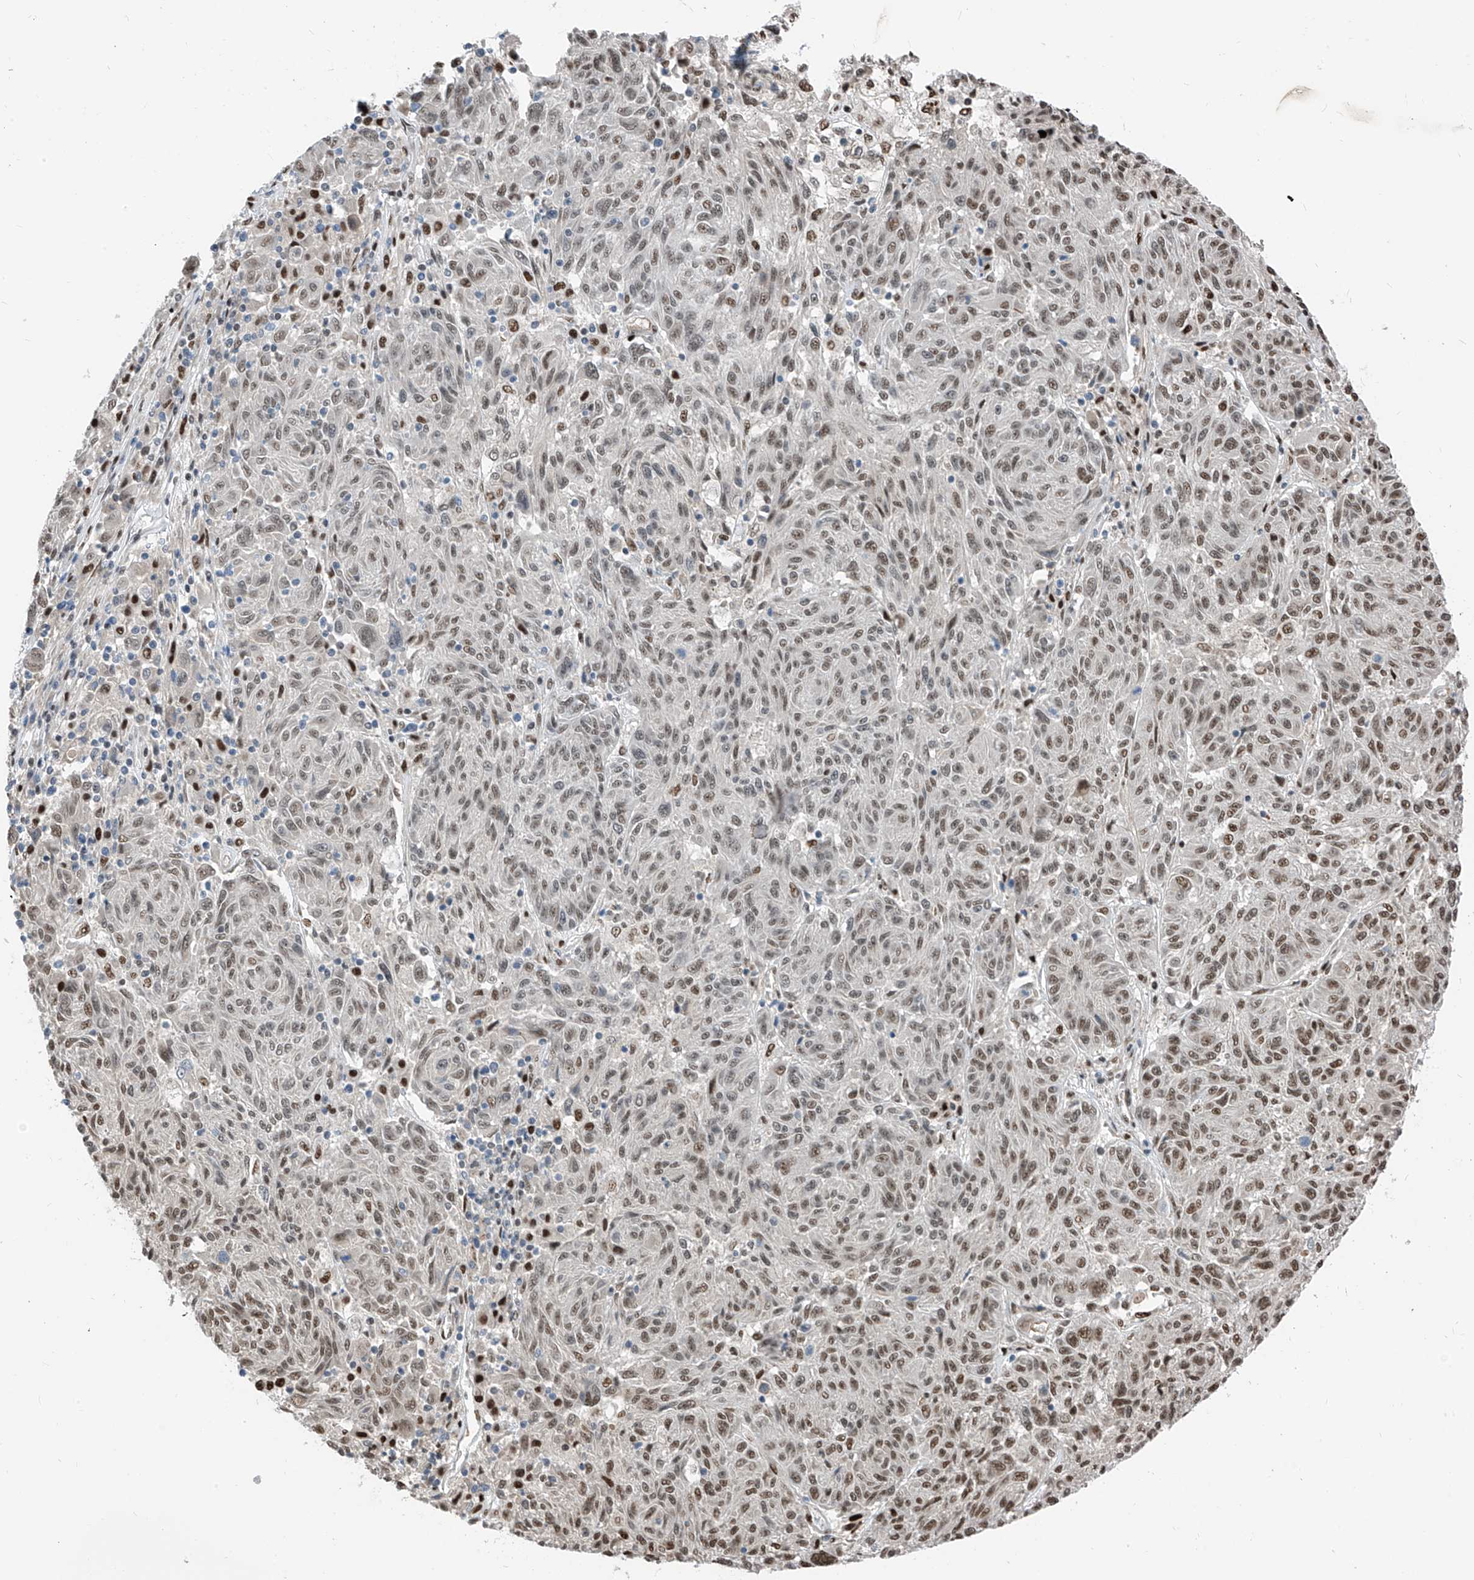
{"staining": {"intensity": "weak", "quantity": ">75%", "location": "nuclear"}, "tissue": "melanoma", "cell_type": "Tumor cells", "image_type": "cancer", "snomed": [{"axis": "morphology", "description": "Malignant melanoma, NOS"}, {"axis": "topography", "description": "Skin"}], "caption": "The immunohistochemical stain shows weak nuclear staining in tumor cells of malignant melanoma tissue. (DAB (3,3'-diaminobenzidine) IHC, brown staining for protein, blue staining for nuclei).", "gene": "RBP7", "patient": {"sex": "male", "age": 53}}